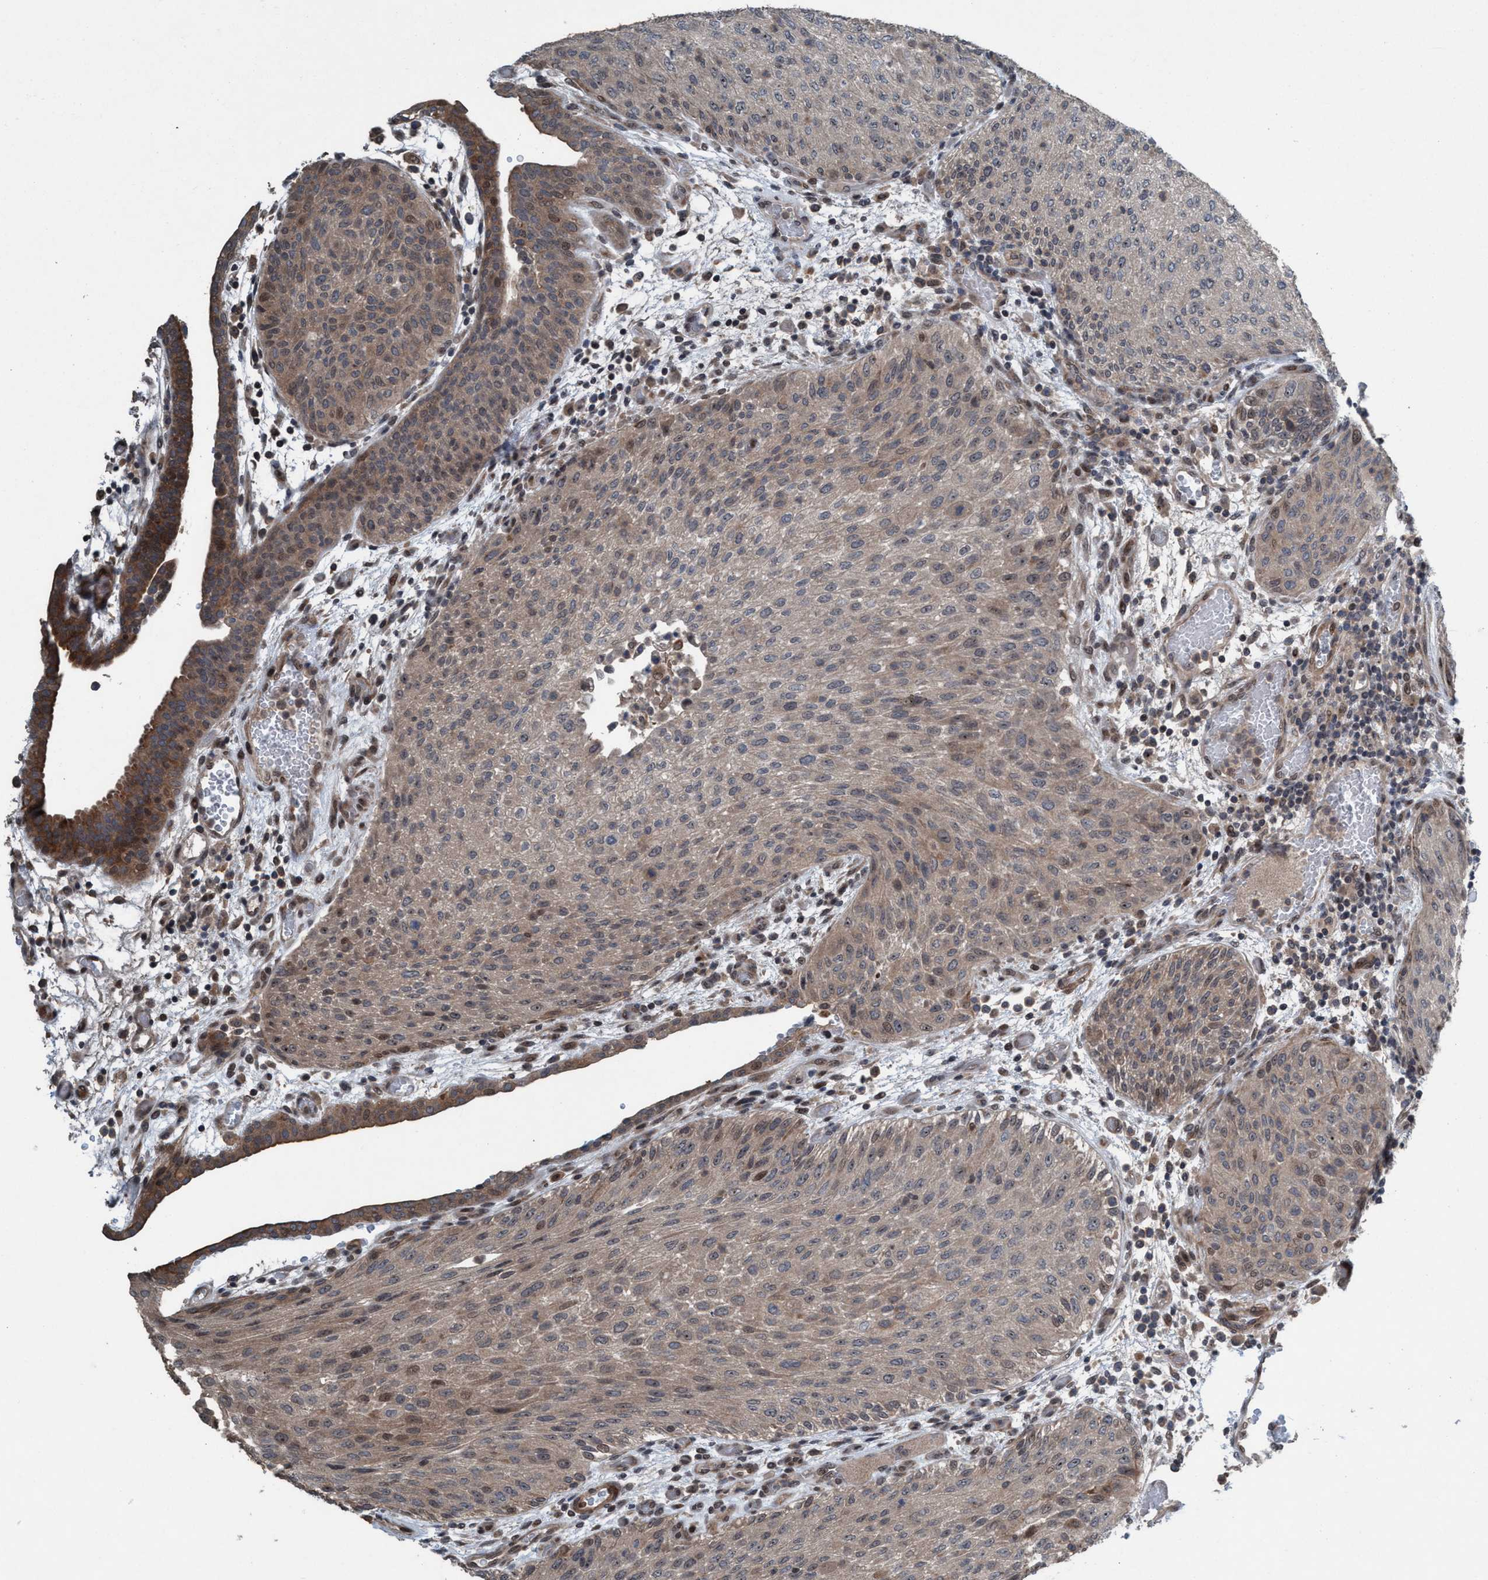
{"staining": {"intensity": "moderate", "quantity": "25%-75%", "location": "cytoplasmic/membranous"}, "tissue": "urothelial cancer", "cell_type": "Tumor cells", "image_type": "cancer", "snomed": [{"axis": "morphology", "description": "Urothelial carcinoma, Low grade"}, {"axis": "morphology", "description": "Urothelial carcinoma, High grade"}, {"axis": "topography", "description": "Urinary bladder"}], "caption": "This histopathology image exhibits immunohistochemistry (IHC) staining of high-grade urothelial carcinoma, with medium moderate cytoplasmic/membranous staining in approximately 25%-75% of tumor cells.", "gene": "NISCH", "patient": {"sex": "male", "age": 35}}